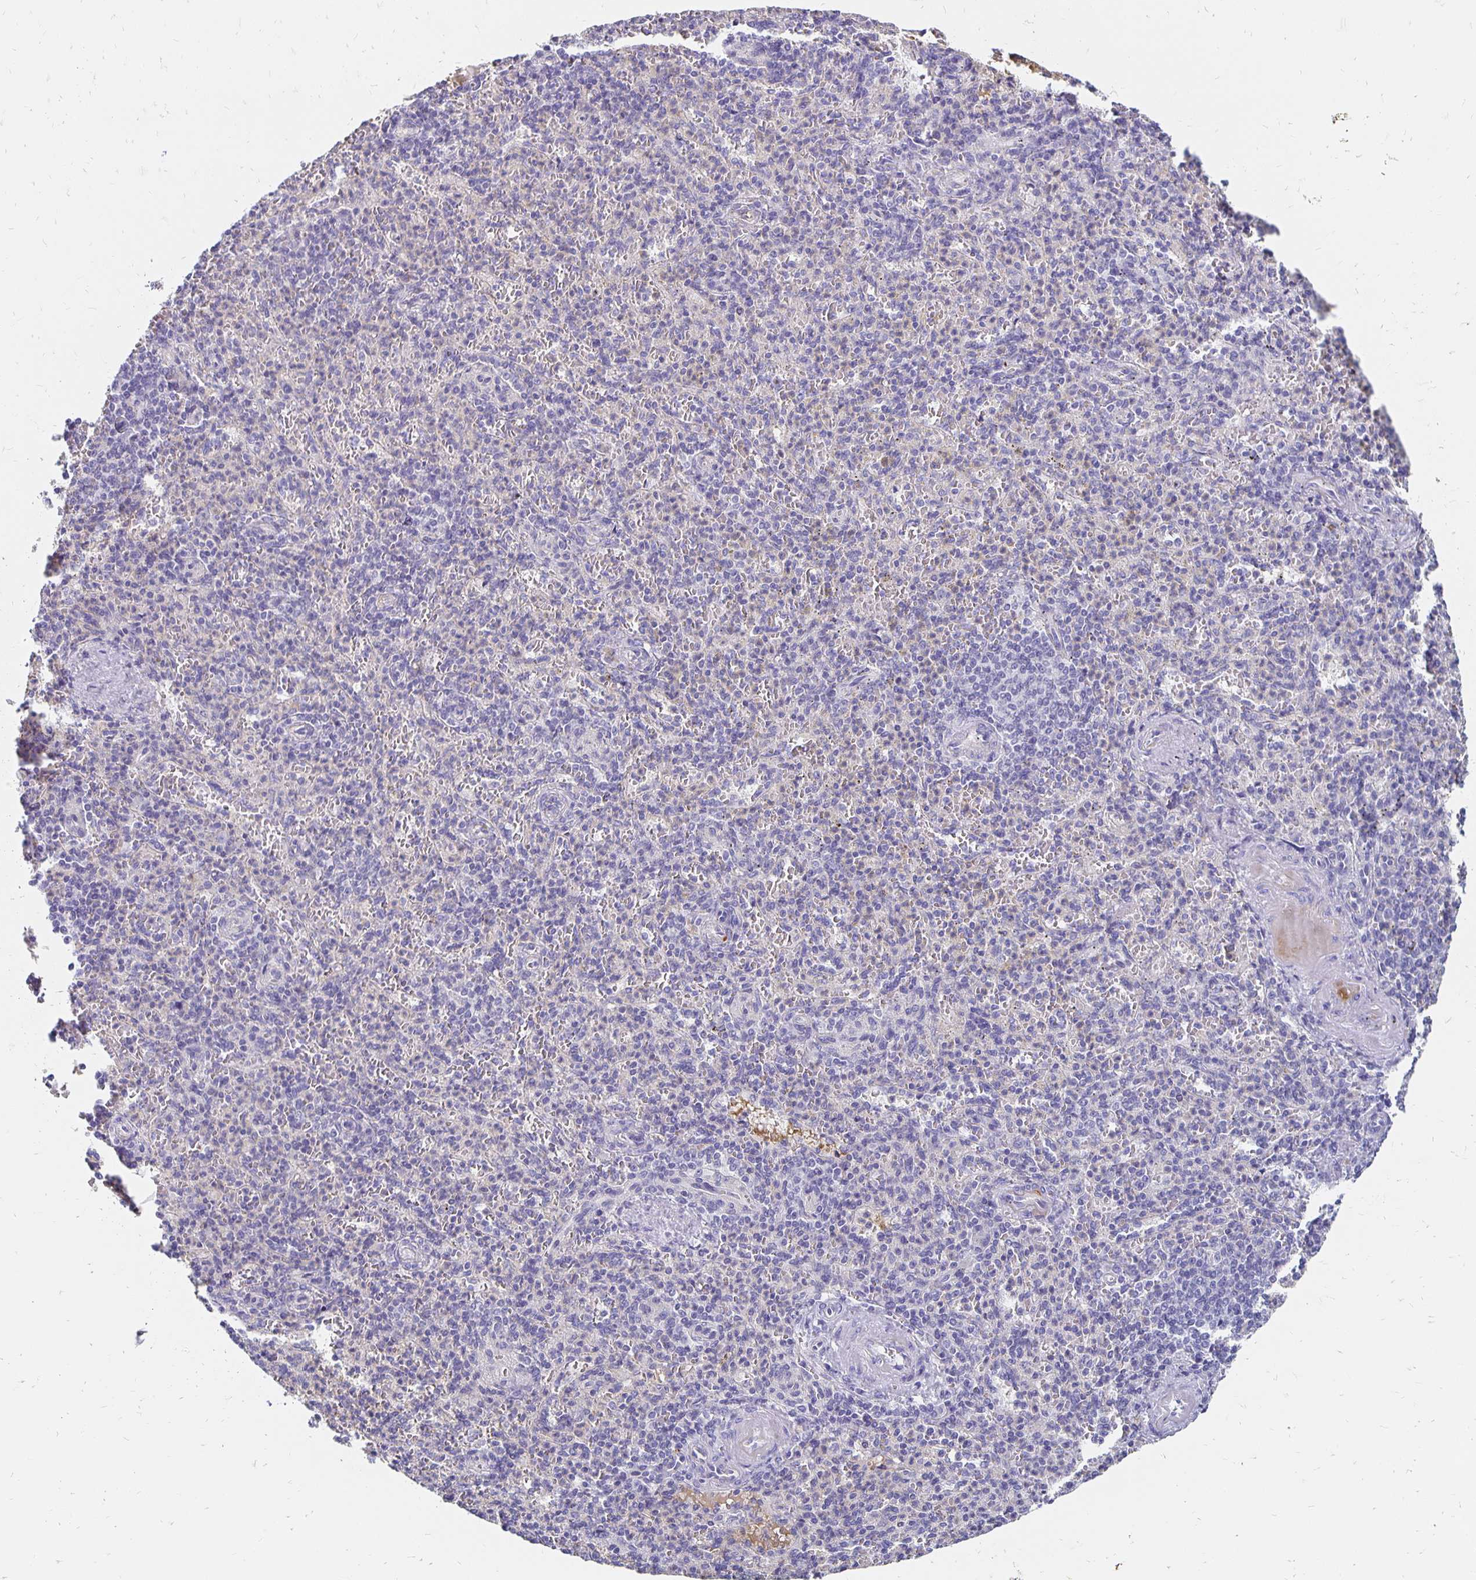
{"staining": {"intensity": "negative", "quantity": "none", "location": "none"}, "tissue": "spleen", "cell_type": "Cells in red pulp", "image_type": "normal", "snomed": [{"axis": "morphology", "description": "Normal tissue, NOS"}, {"axis": "topography", "description": "Spleen"}], "caption": "A micrograph of spleen stained for a protein displays no brown staining in cells in red pulp. (Immunohistochemistry, brightfield microscopy, high magnification).", "gene": "APOB", "patient": {"sex": "female", "age": 74}}